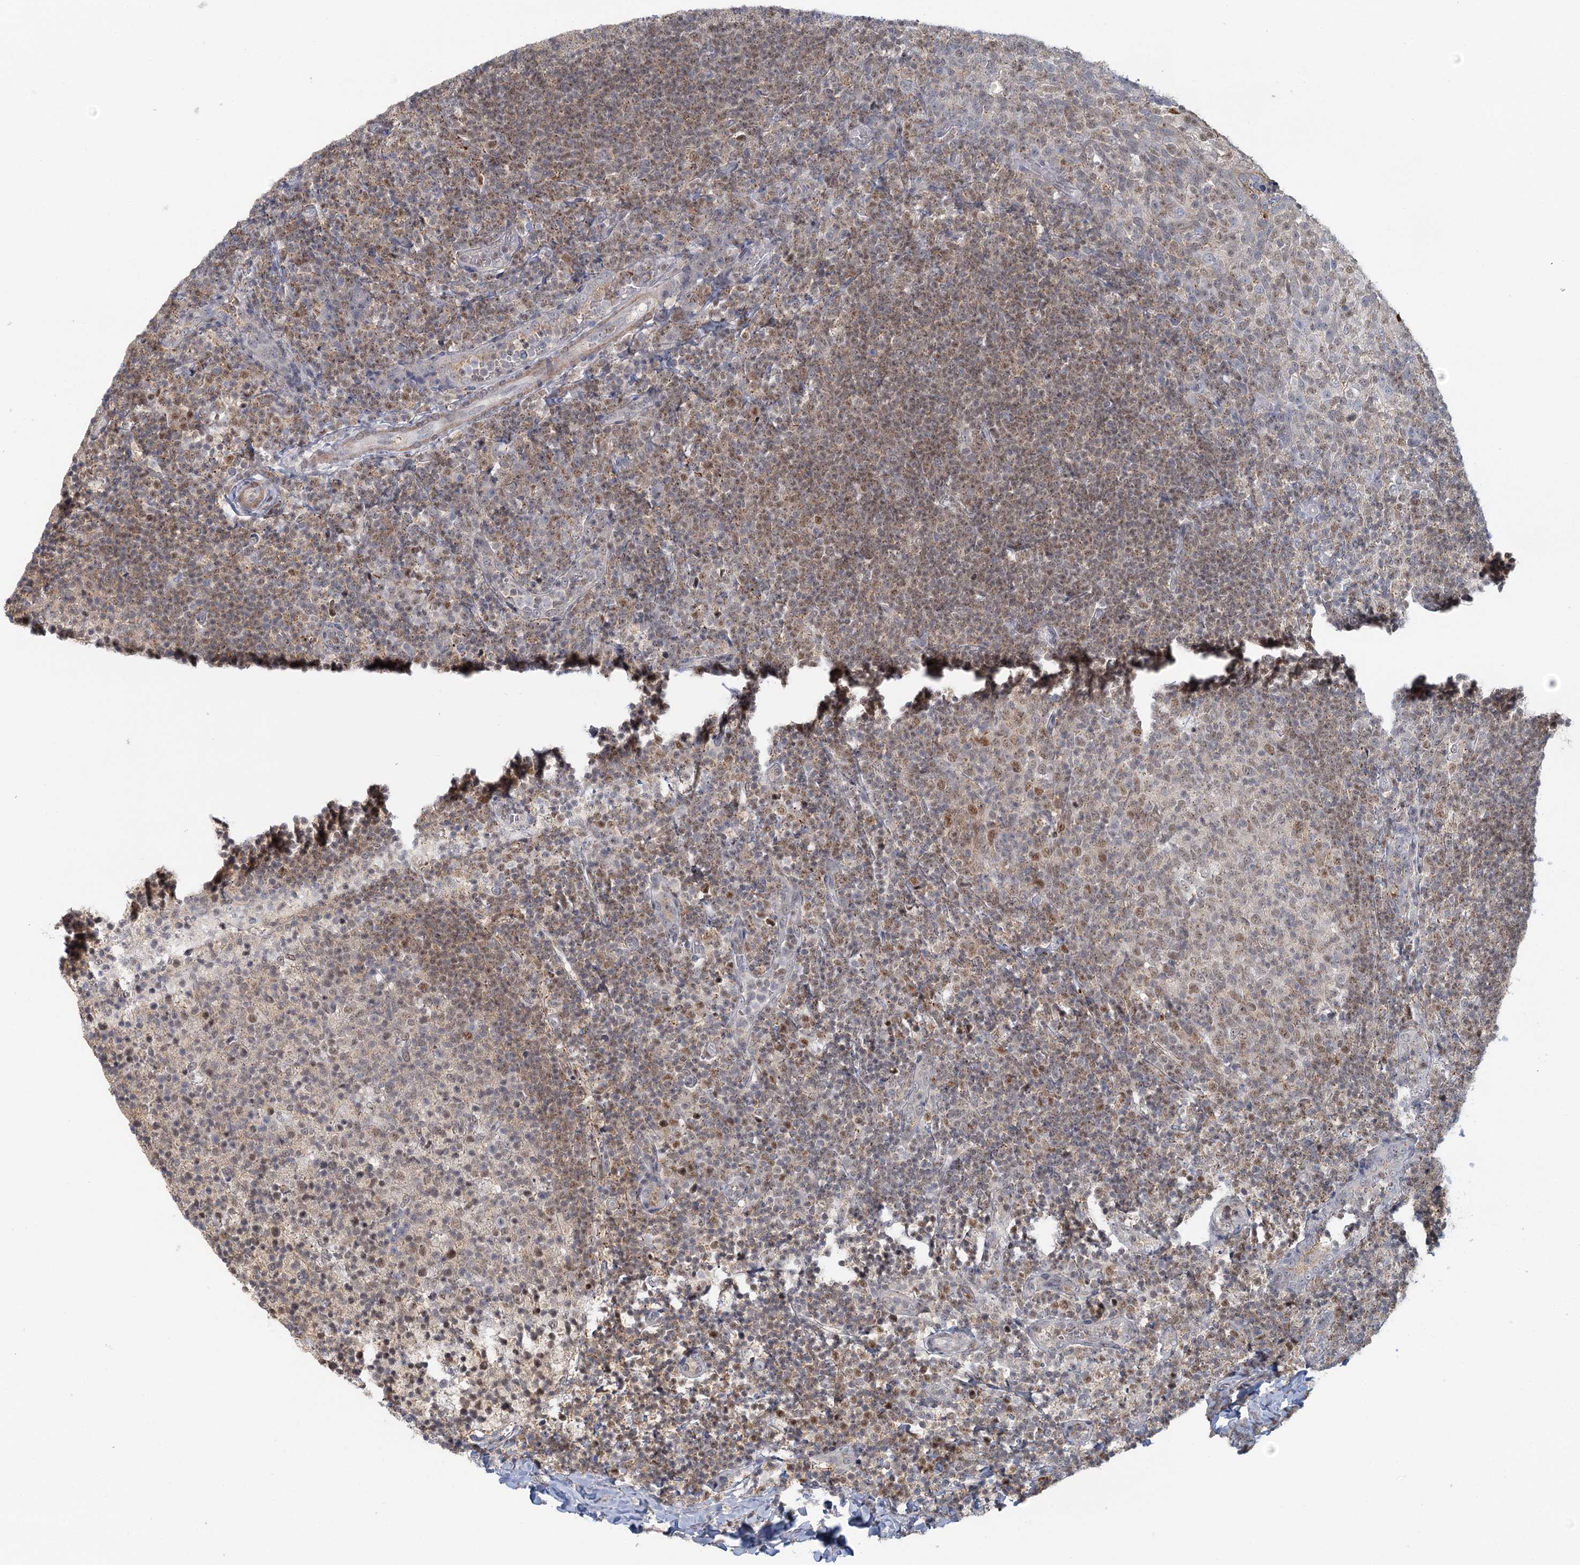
{"staining": {"intensity": "moderate", "quantity": "25%-75%", "location": "nuclear"}, "tissue": "tonsil", "cell_type": "Germinal center cells", "image_type": "normal", "snomed": [{"axis": "morphology", "description": "Normal tissue, NOS"}, {"axis": "topography", "description": "Tonsil"}], "caption": "This photomicrograph shows unremarkable tonsil stained with immunohistochemistry (IHC) to label a protein in brown. The nuclear of germinal center cells show moderate positivity for the protein. Nuclei are counter-stained blue.", "gene": "GPATCH11", "patient": {"sex": "female", "age": 10}}